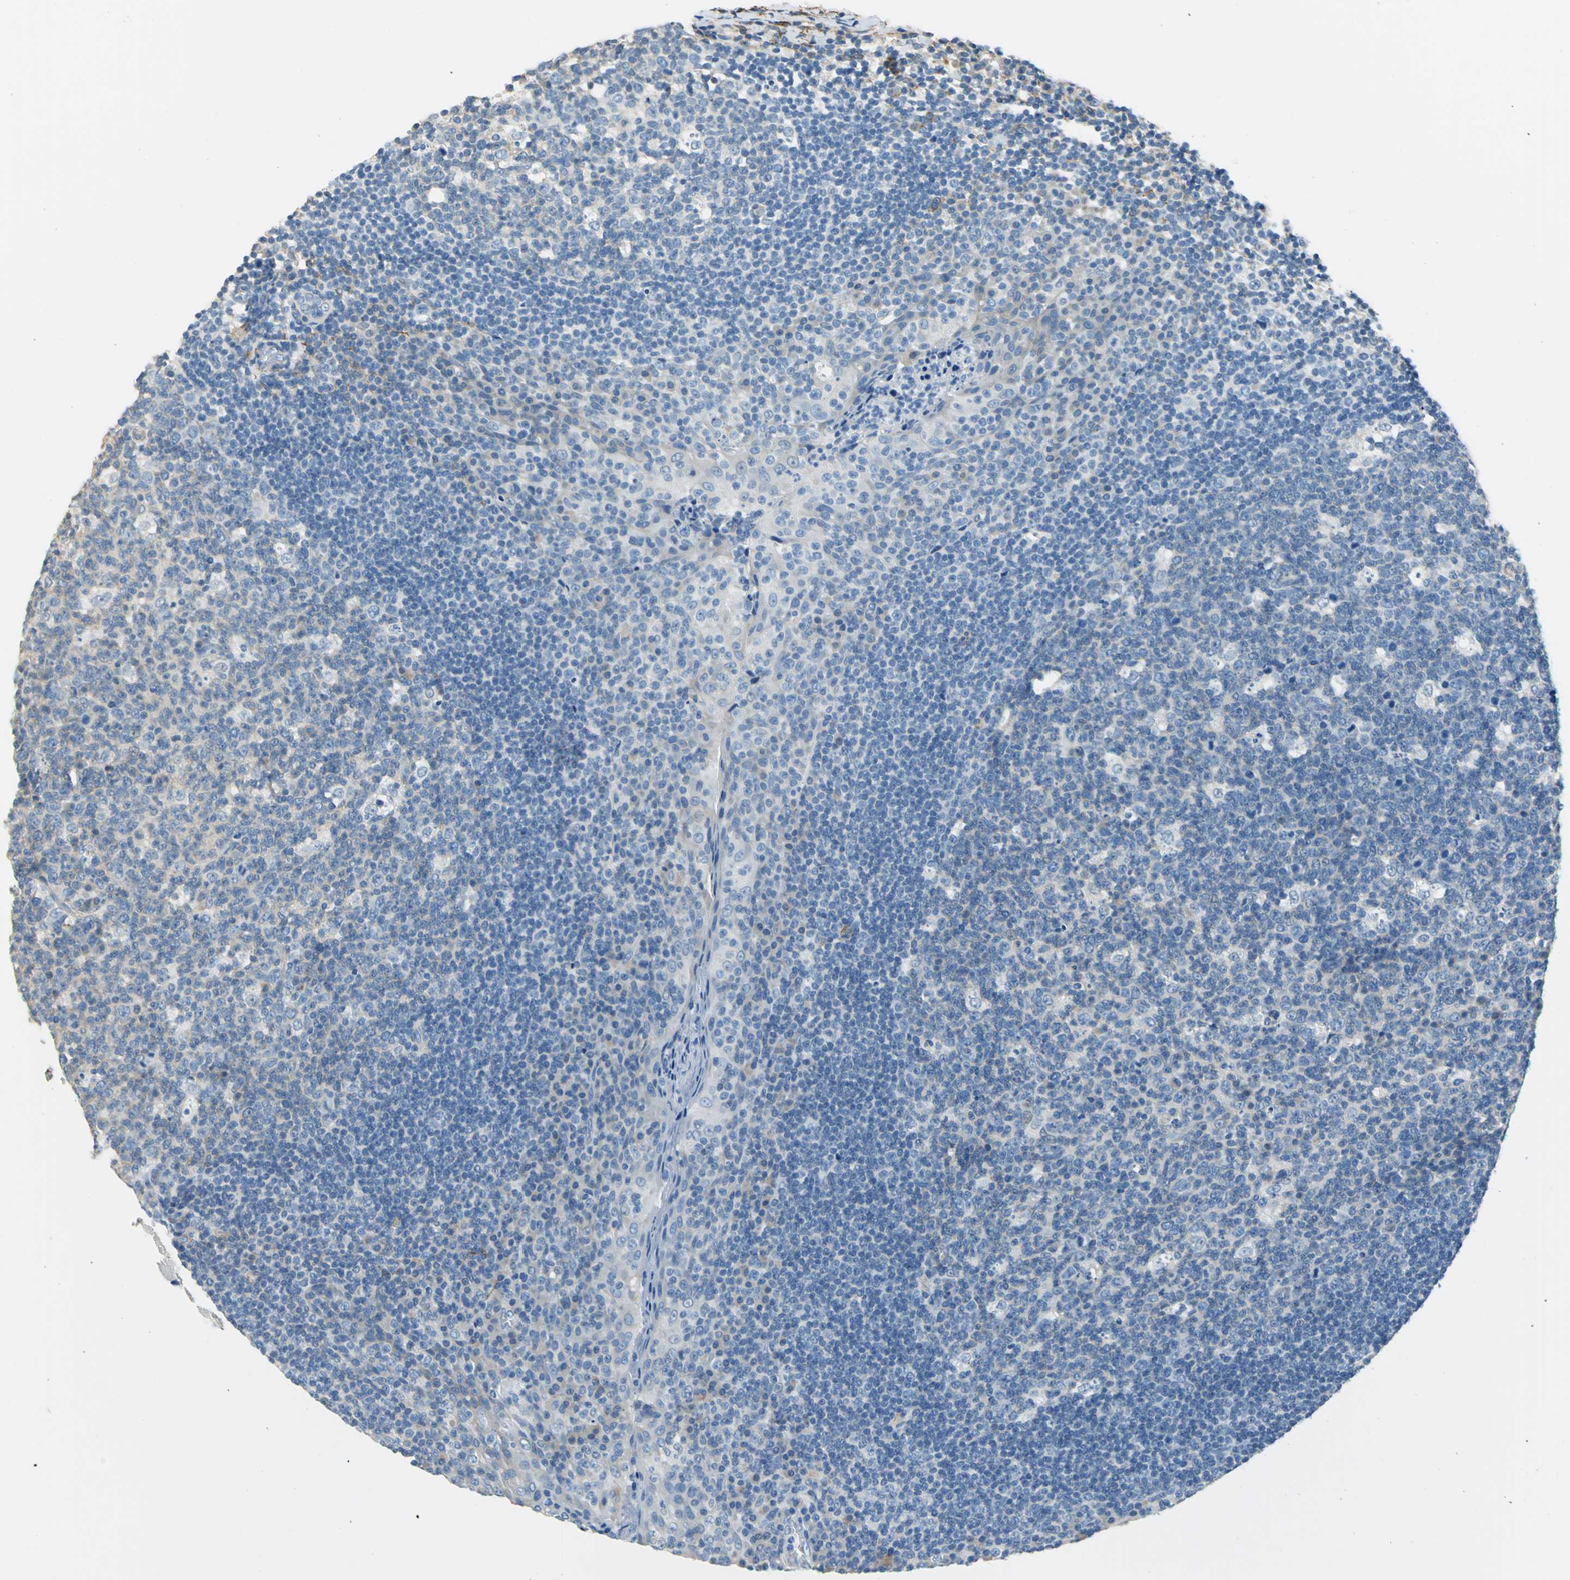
{"staining": {"intensity": "negative", "quantity": "none", "location": "none"}, "tissue": "tonsil", "cell_type": "Germinal center cells", "image_type": "normal", "snomed": [{"axis": "morphology", "description": "Normal tissue, NOS"}, {"axis": "topography", "description": "Tonsil"}], "caption": "High power microscopy histopathology image of an immunohistochemistry photomicrograph of benign tonsil, revealing no significant staining in germinal center cells. The staining was performed using DAB to visualize the protein expression in brown, while the nuclei were stained in blue with hematoxylin (Magnification: 20x).", "gene": "AKAP12", "patient": {"sex": "male", "age": 17}}